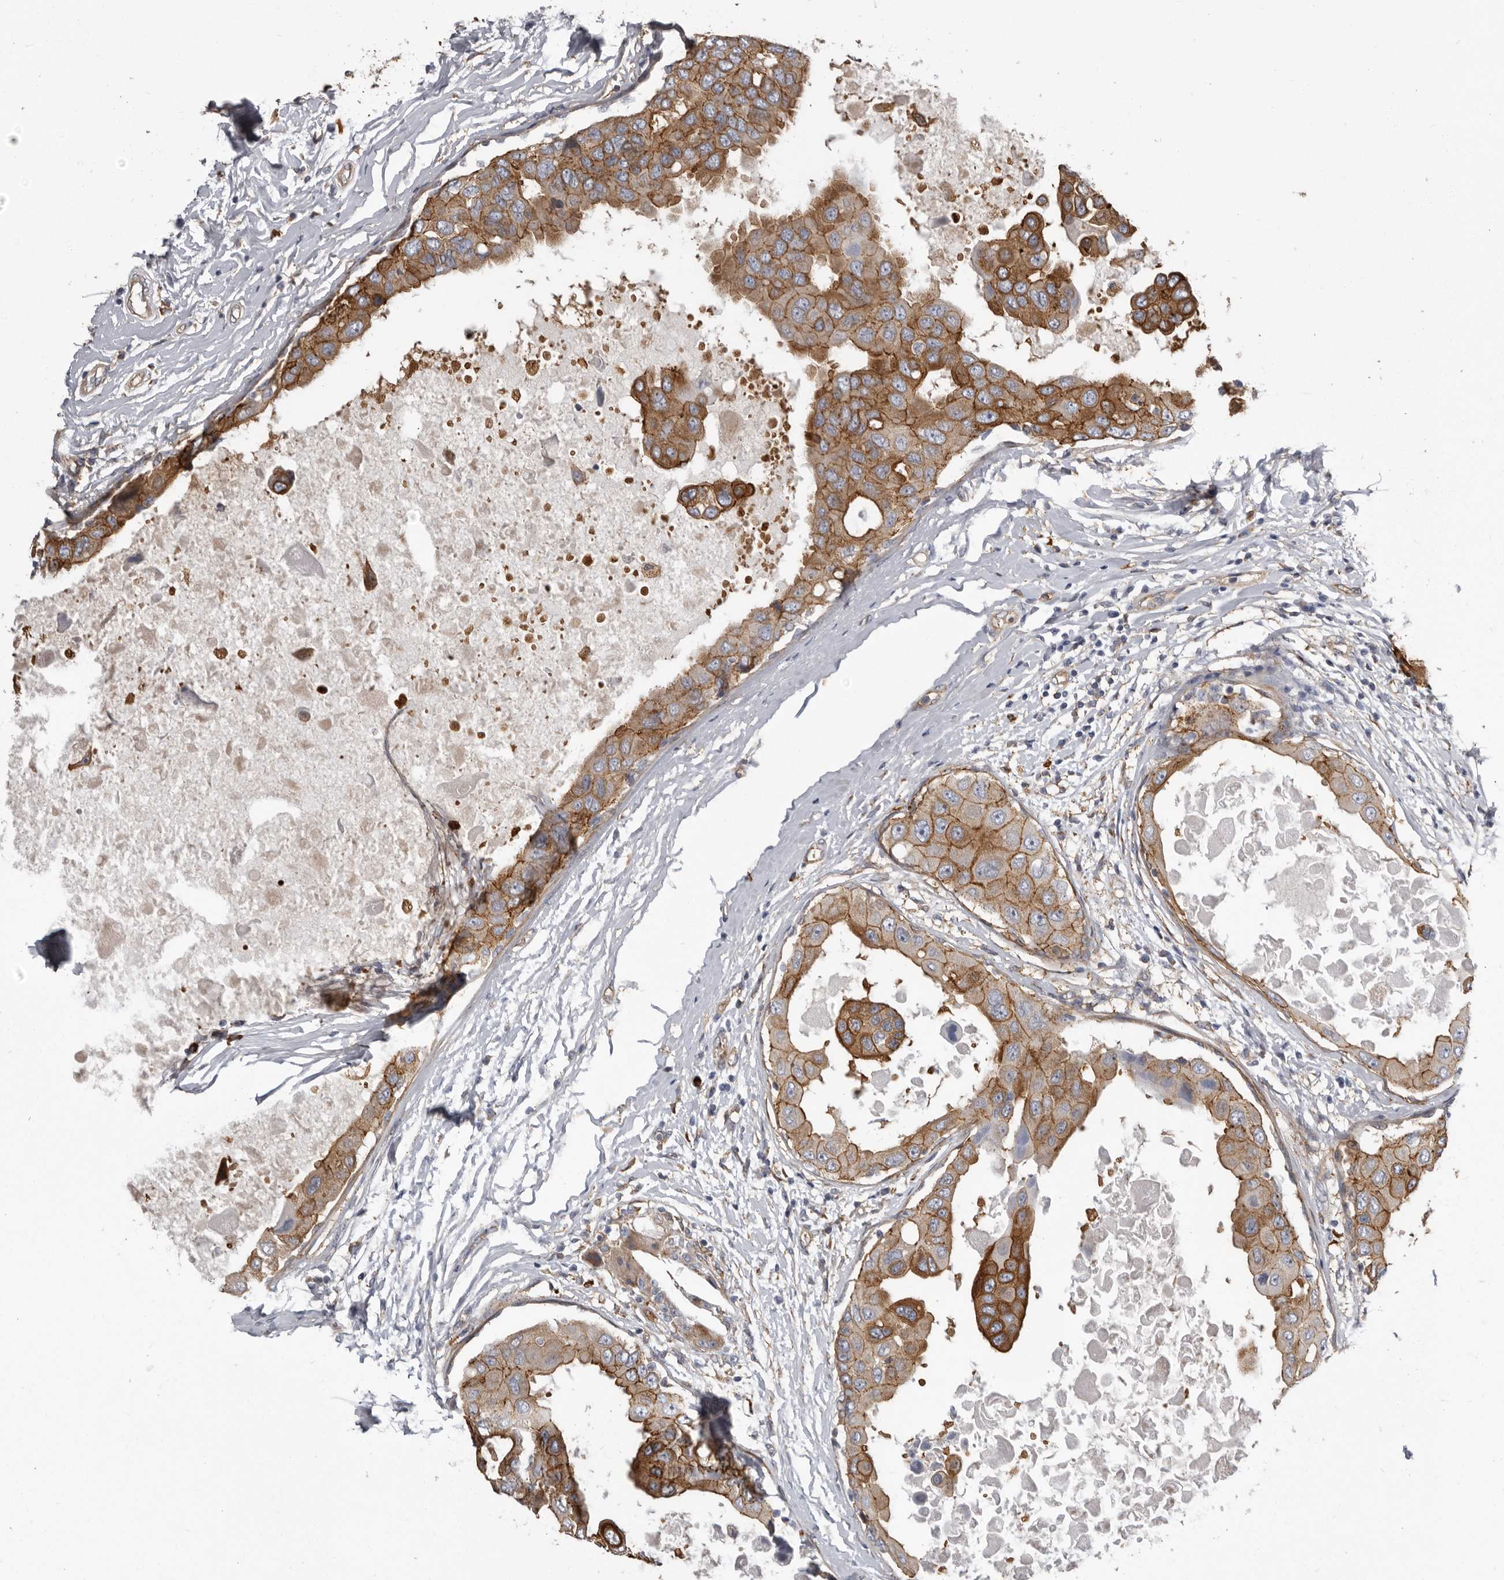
{"staining": {"intensity": "moderate", "quantity": ">75%", "location": "cytoplasmic/membranous"}, "tissue": "breast cancer", "cell_type": "Tumor cells", "image_type": "cancer", "snomed": [{"axis": "morphology", "description": "Duct carcinoma"}, {"axis": "topography", "description": "Breast"}], "caption": "Breast infiltrating ductal carcinoma tissue reveals moderate cytoplasmic/membranous positivity in about >75% of tumor cells, visualized by immunohistochemistry. (Brightfield microscopy of DAB IHC at high magnification).", "gene": "ENAH", "patient": {"sex": "female", "age": 27}}